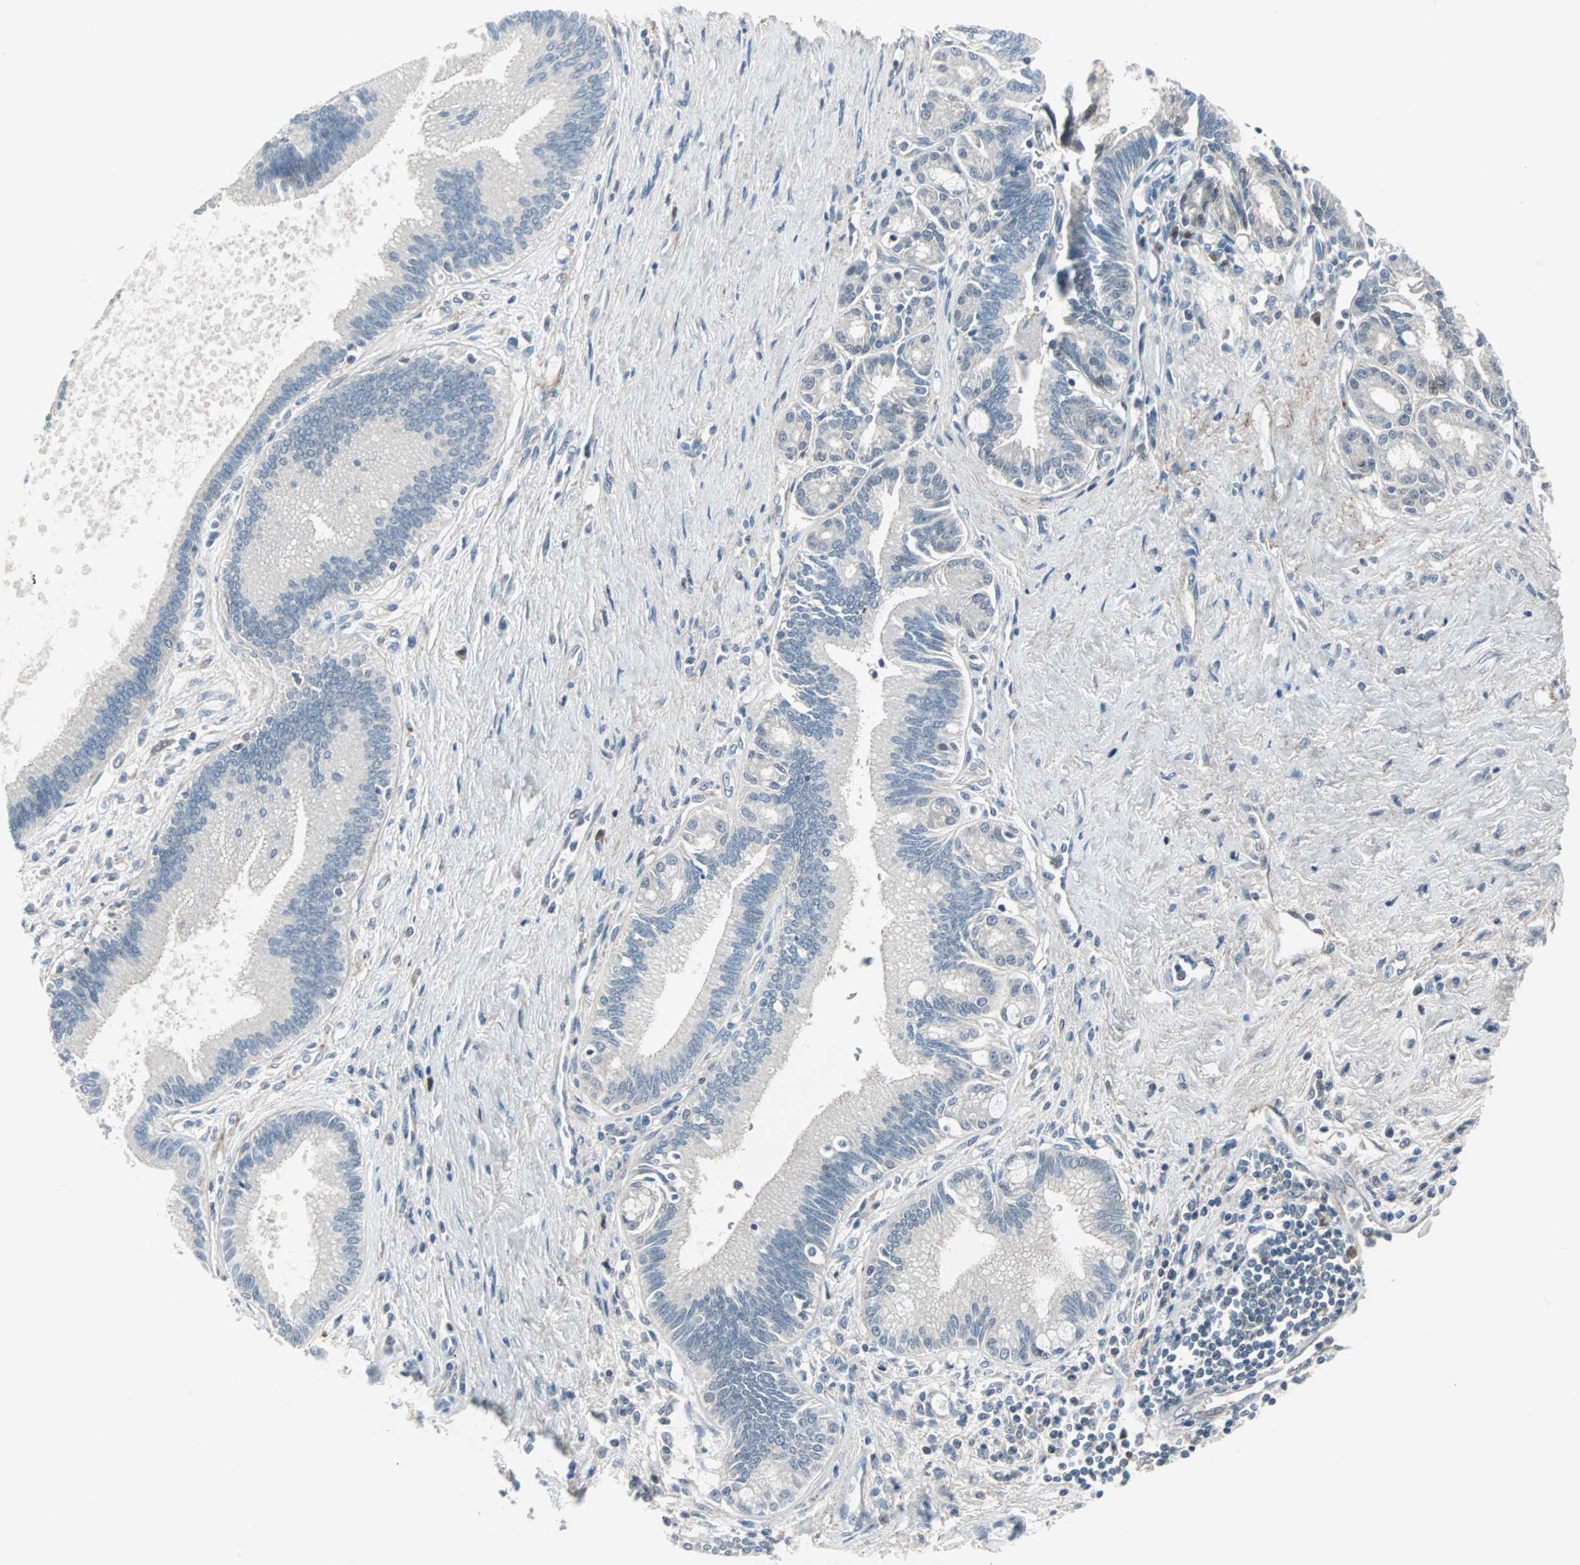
{"staining": {"intensity": "negative", "quantity": "none", "location": "none"}, "tissue": "pancreatic cancer", "cell_type": "Tumor cells", "image_type": "cancer", "snomed": [{"axis": "morphology", "description": "Adenocarcinoma, NOS"}, {"axis": "topography", "description": "Pancreas"}], "caption": "Tumor cells show no significant positivity in pancreatic adenocarcinoma.", "gene": "CASP3", "patient": {"sex": "male", "age": 59}}